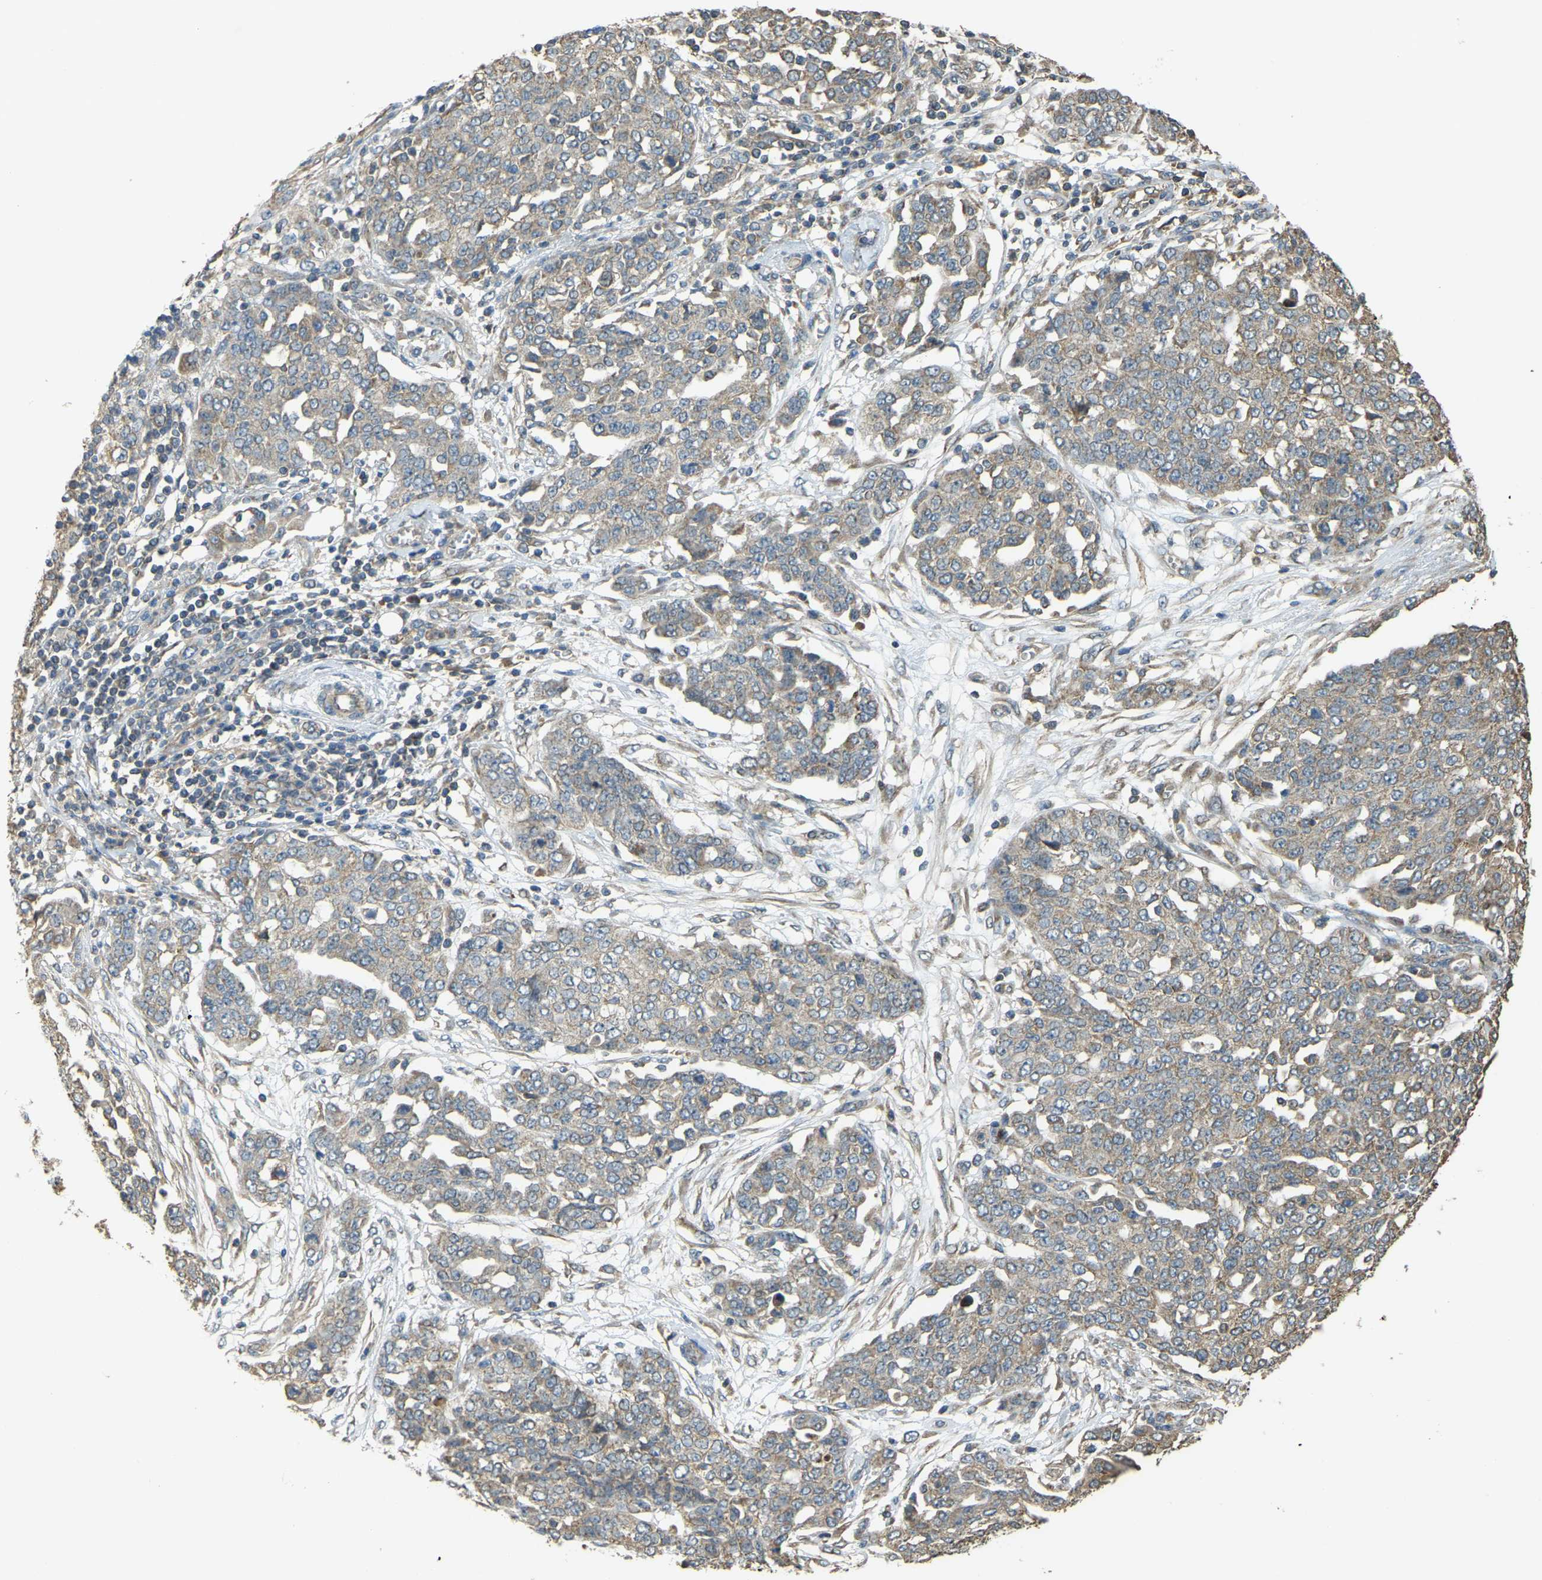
{"staining": {"intensity": "moderate", "quantity": ">75%", "location": "cytoplasmic/membranous"}, "tissue": "ovarian cancer", "cell_type": "Tumor cells", "image_type": "cancer", "snomed": [{"axis": "morphology", "description": "Cystadenocarcinoma, serous, NOS"}, {"axis": "topography", "description": "Soft tissue"}, {"axis": "topography", "description": "Ovary"}], "caption": "Ovarian cancer was stained to show a protein in brown. There is medium levels of moderate cytoplasmic/membranous staining in approximately >75% of tumor cells.", "gene": "GNG2", "patient": {"sex": "female", "age": 57}}